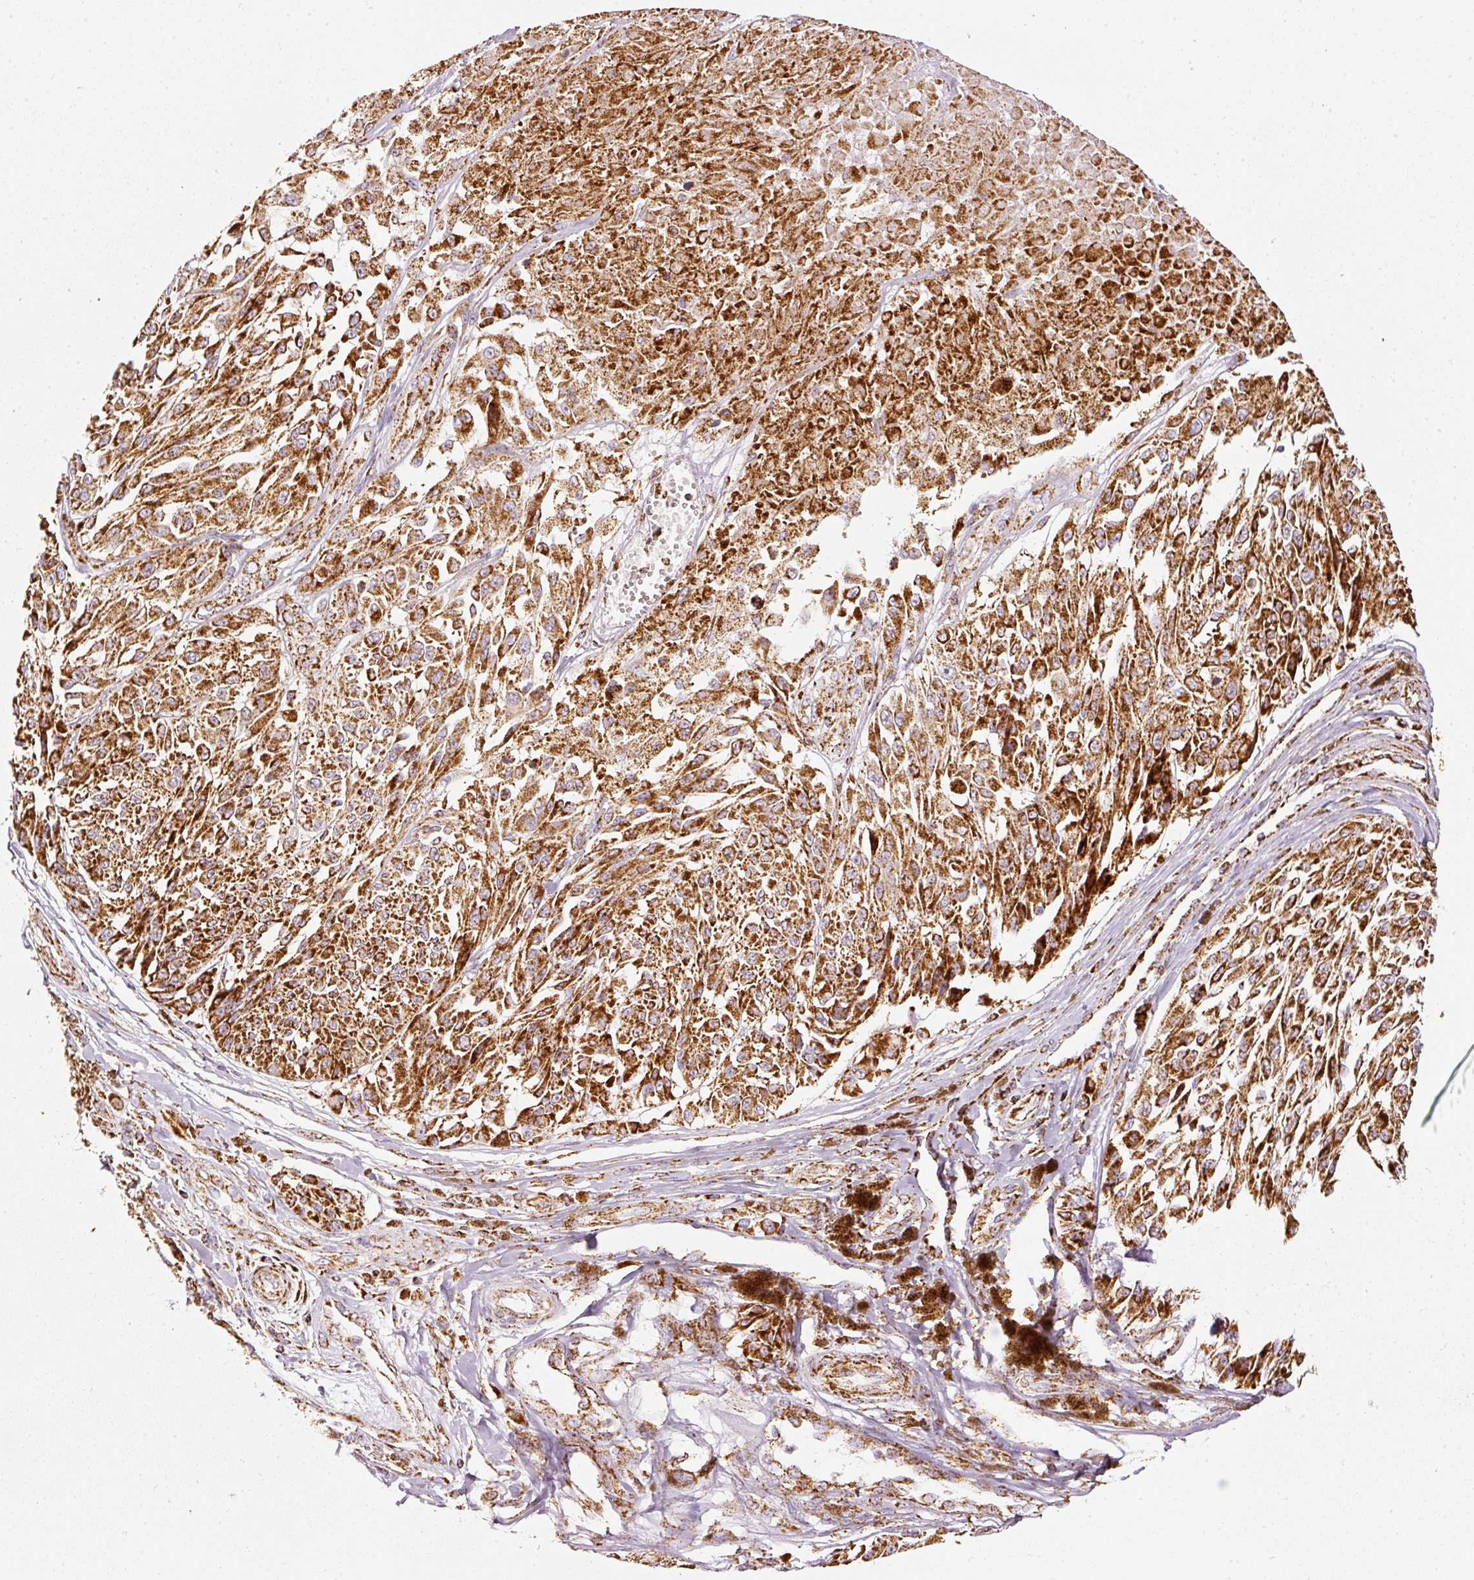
{"staining": {"intensity": "strong", "quantity": ">75%", "location": "cytoplasmic/membranous"}, "tissue": "melanoma", "cell_type": "Tumor cells", "image_type": "cancer", "snomed": [{"axis": "morphology", "description": "Malignant melanoma, NOS"}, {"axis": "topography", "description": "Skin"}], "caption": "A photomicrograph of human malignant melanoma stained for a protein displays strong cytoplasmic/membranous brown staining in tumor cells.", "gene": "UQCRC1", "patient": {"sex": "male", "age": 94}}